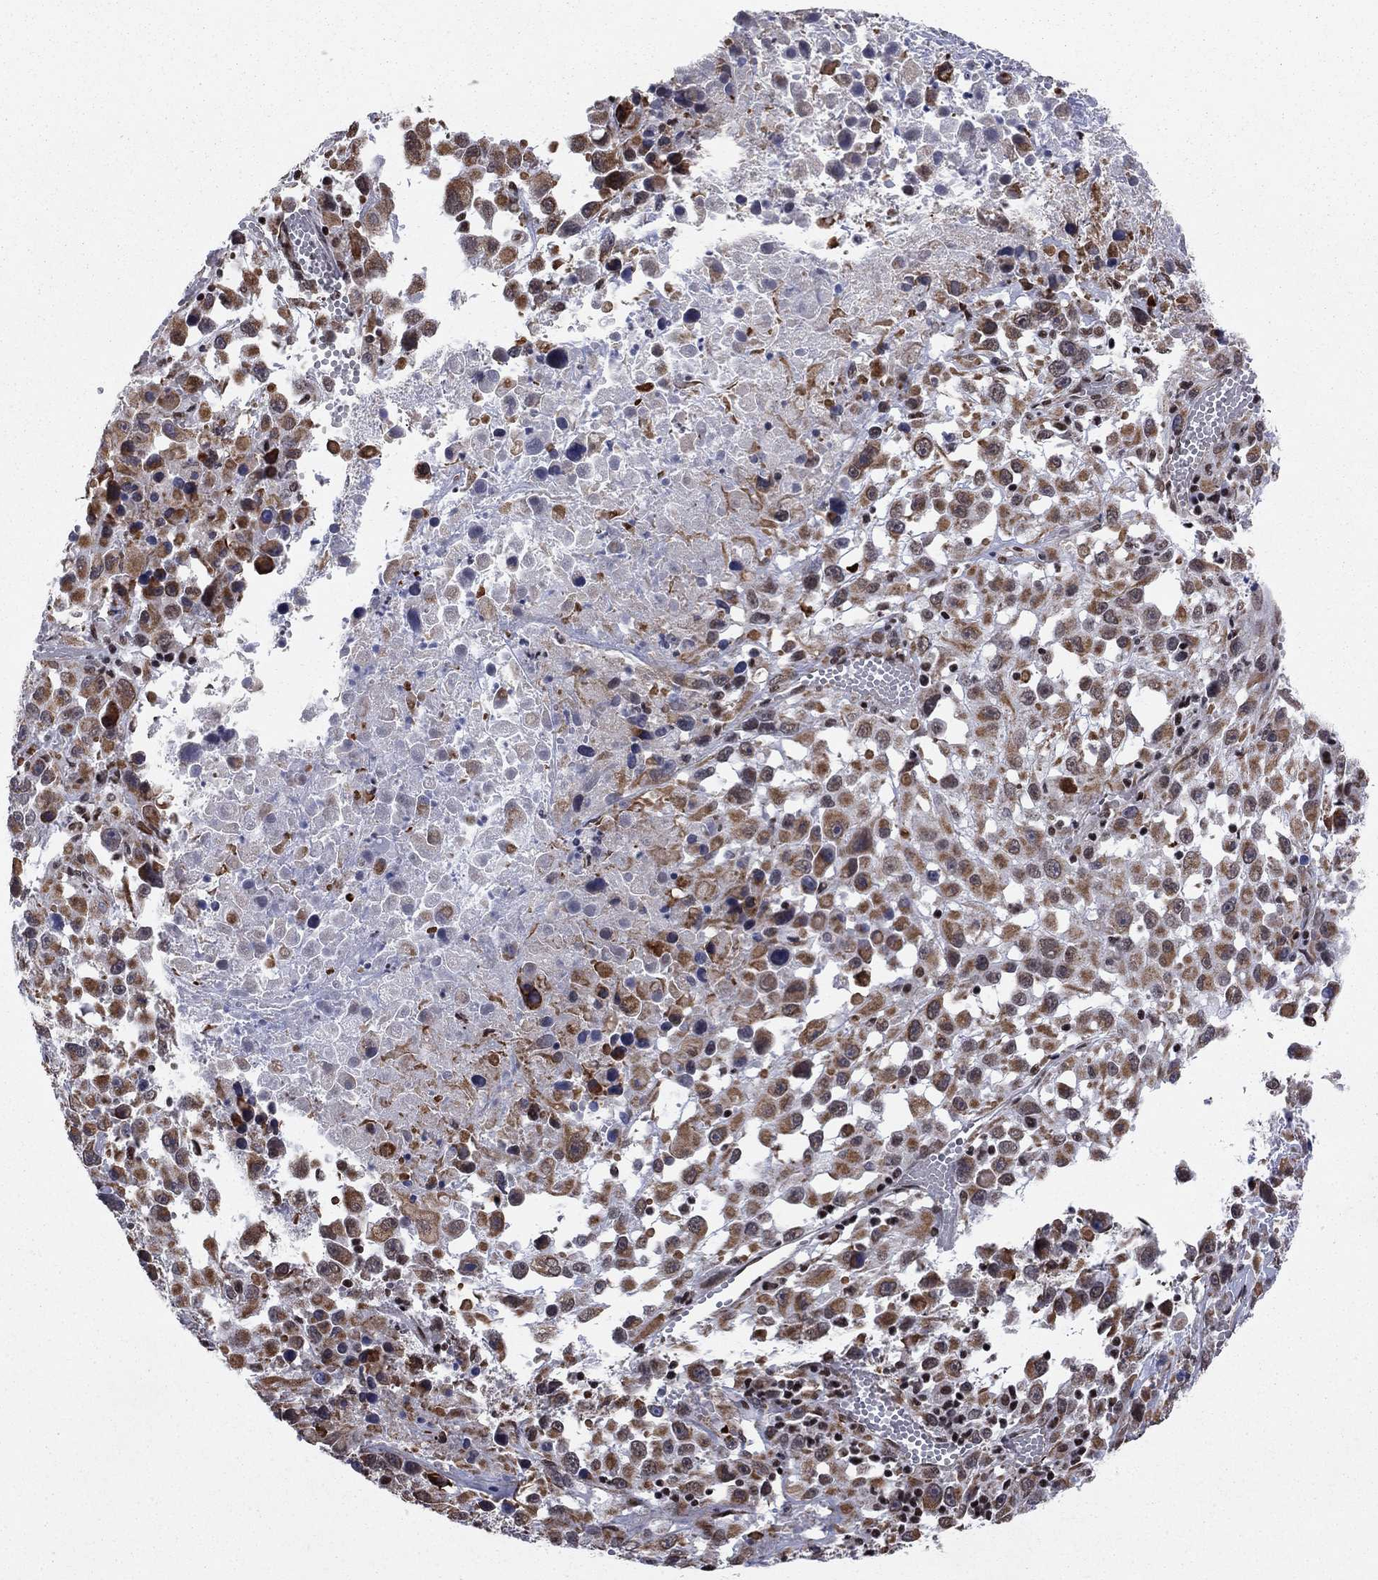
{"staining": {"intensity": "moderate", "quantity": ">75%", "location": "cytoplasmic/membranous,nuclear"}, "tissue": "melanoma", "cell_type": "Tumor cells", "image_type": "cancer", "snomed": [{"axis": "morphology", "description": "Malignant melanoma, Metastatic site"}, {"axis": "topography", "description": "Lymph node"}], "caption": "Protein analysis of melanoma tissue reveals moderate cytoplasmic/membranous and nuclear expression in about >75% of tumor cells.", "gene": "N4BP2", "patient": {"sex": "male", "age": 50}}